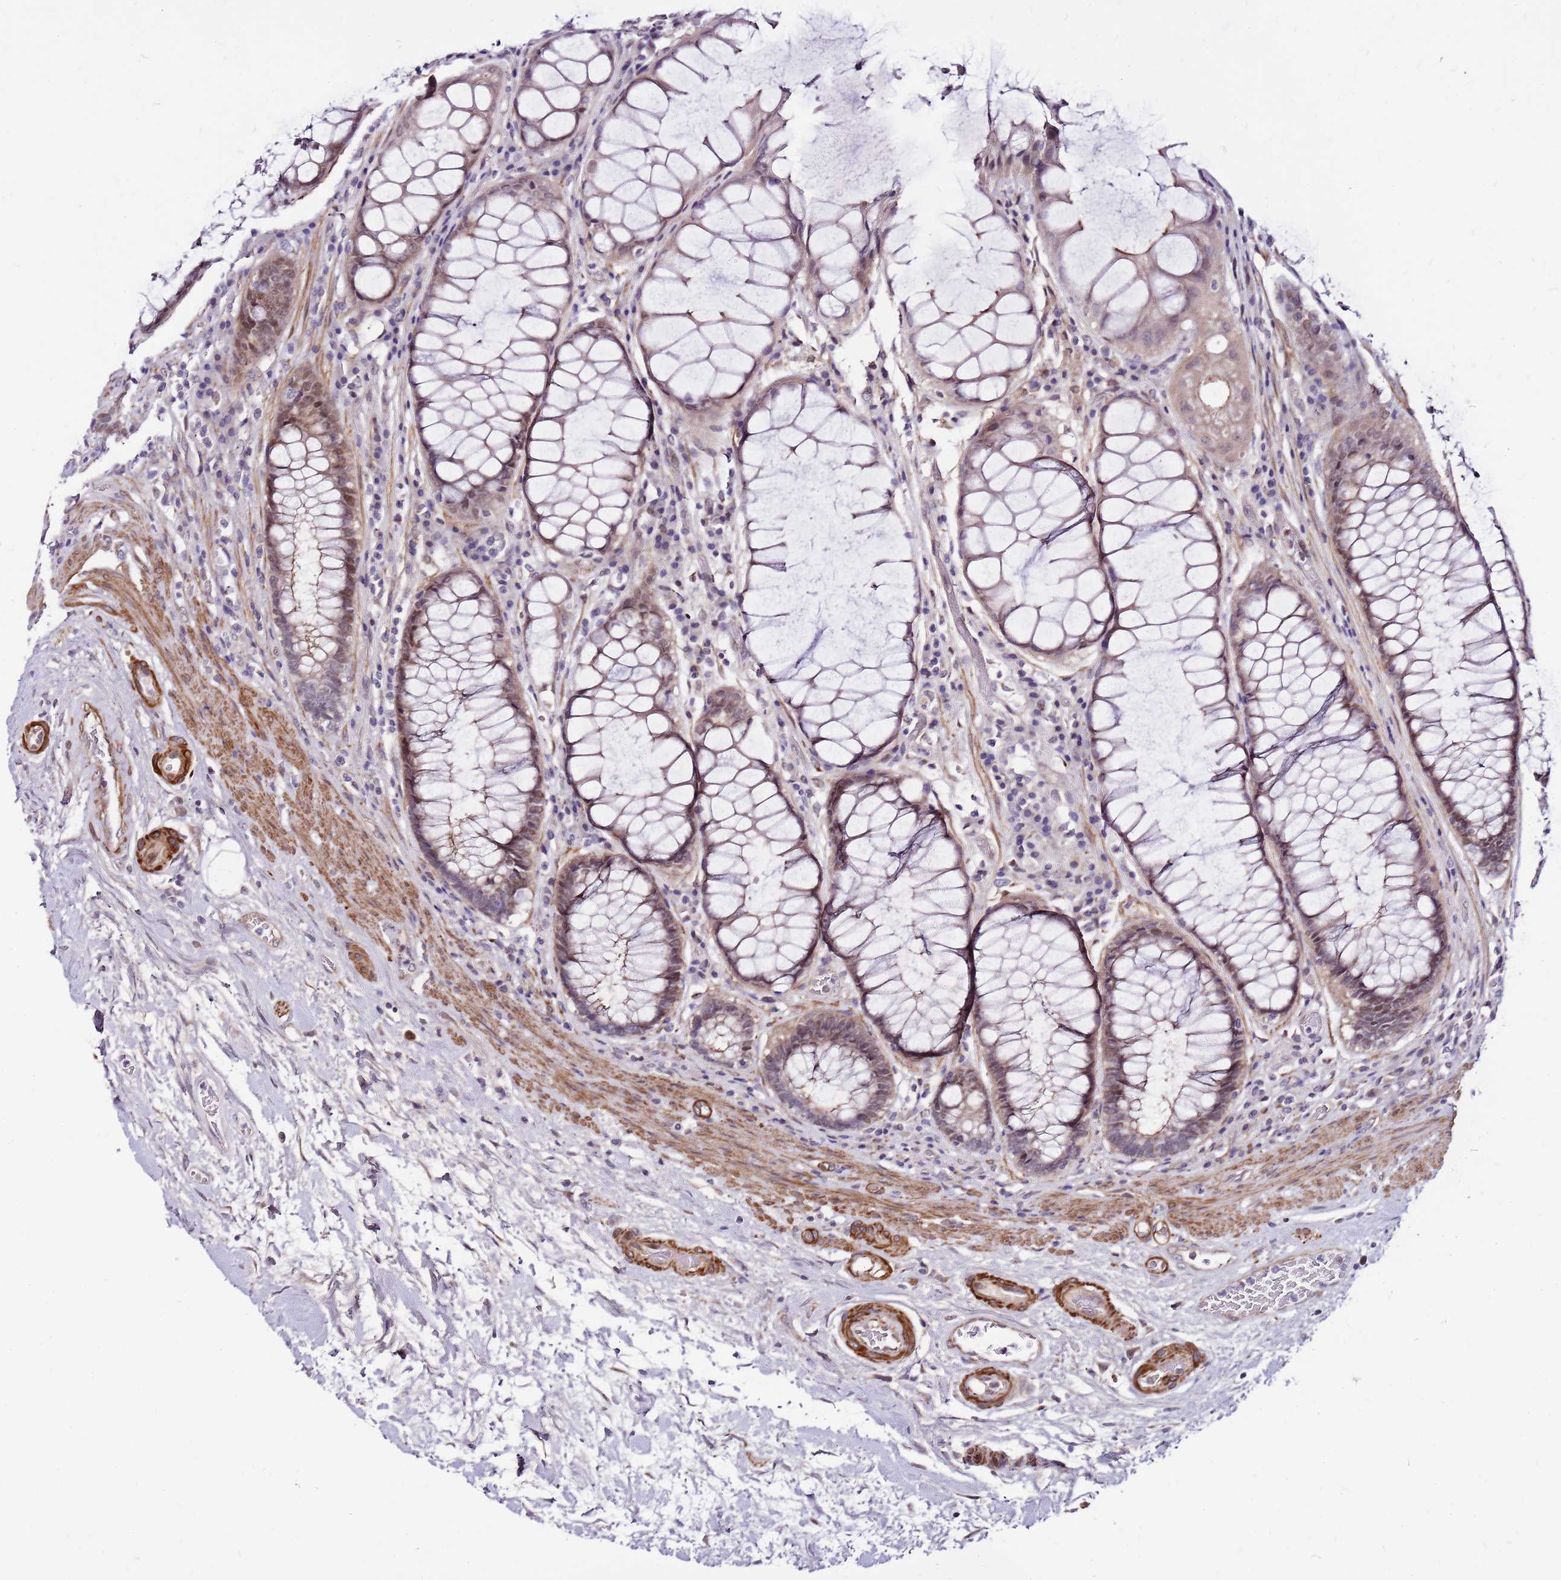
{"staining": {"intensity": "weak", "quantity": ">75%", "location": "cytoplasmic/membranous"}, "tissue": "rectum", "cell_type": "Glandular cells", "image_type": "normal", "snomed": [{"axis": "morphology", "description": "Normal tissue, NOS"}, {"axis": "topography", "description": "Rectum"}], "caption": "High-power microscopy captured an immunohistochemistry (IHC) histopathology image of unremarkable rectum, revealing weak cytoplasmic/membranous staining in approximately >75% of glandular cells.", "gene": "POLE3", "patient": {"sex": "male", "age": 64}}